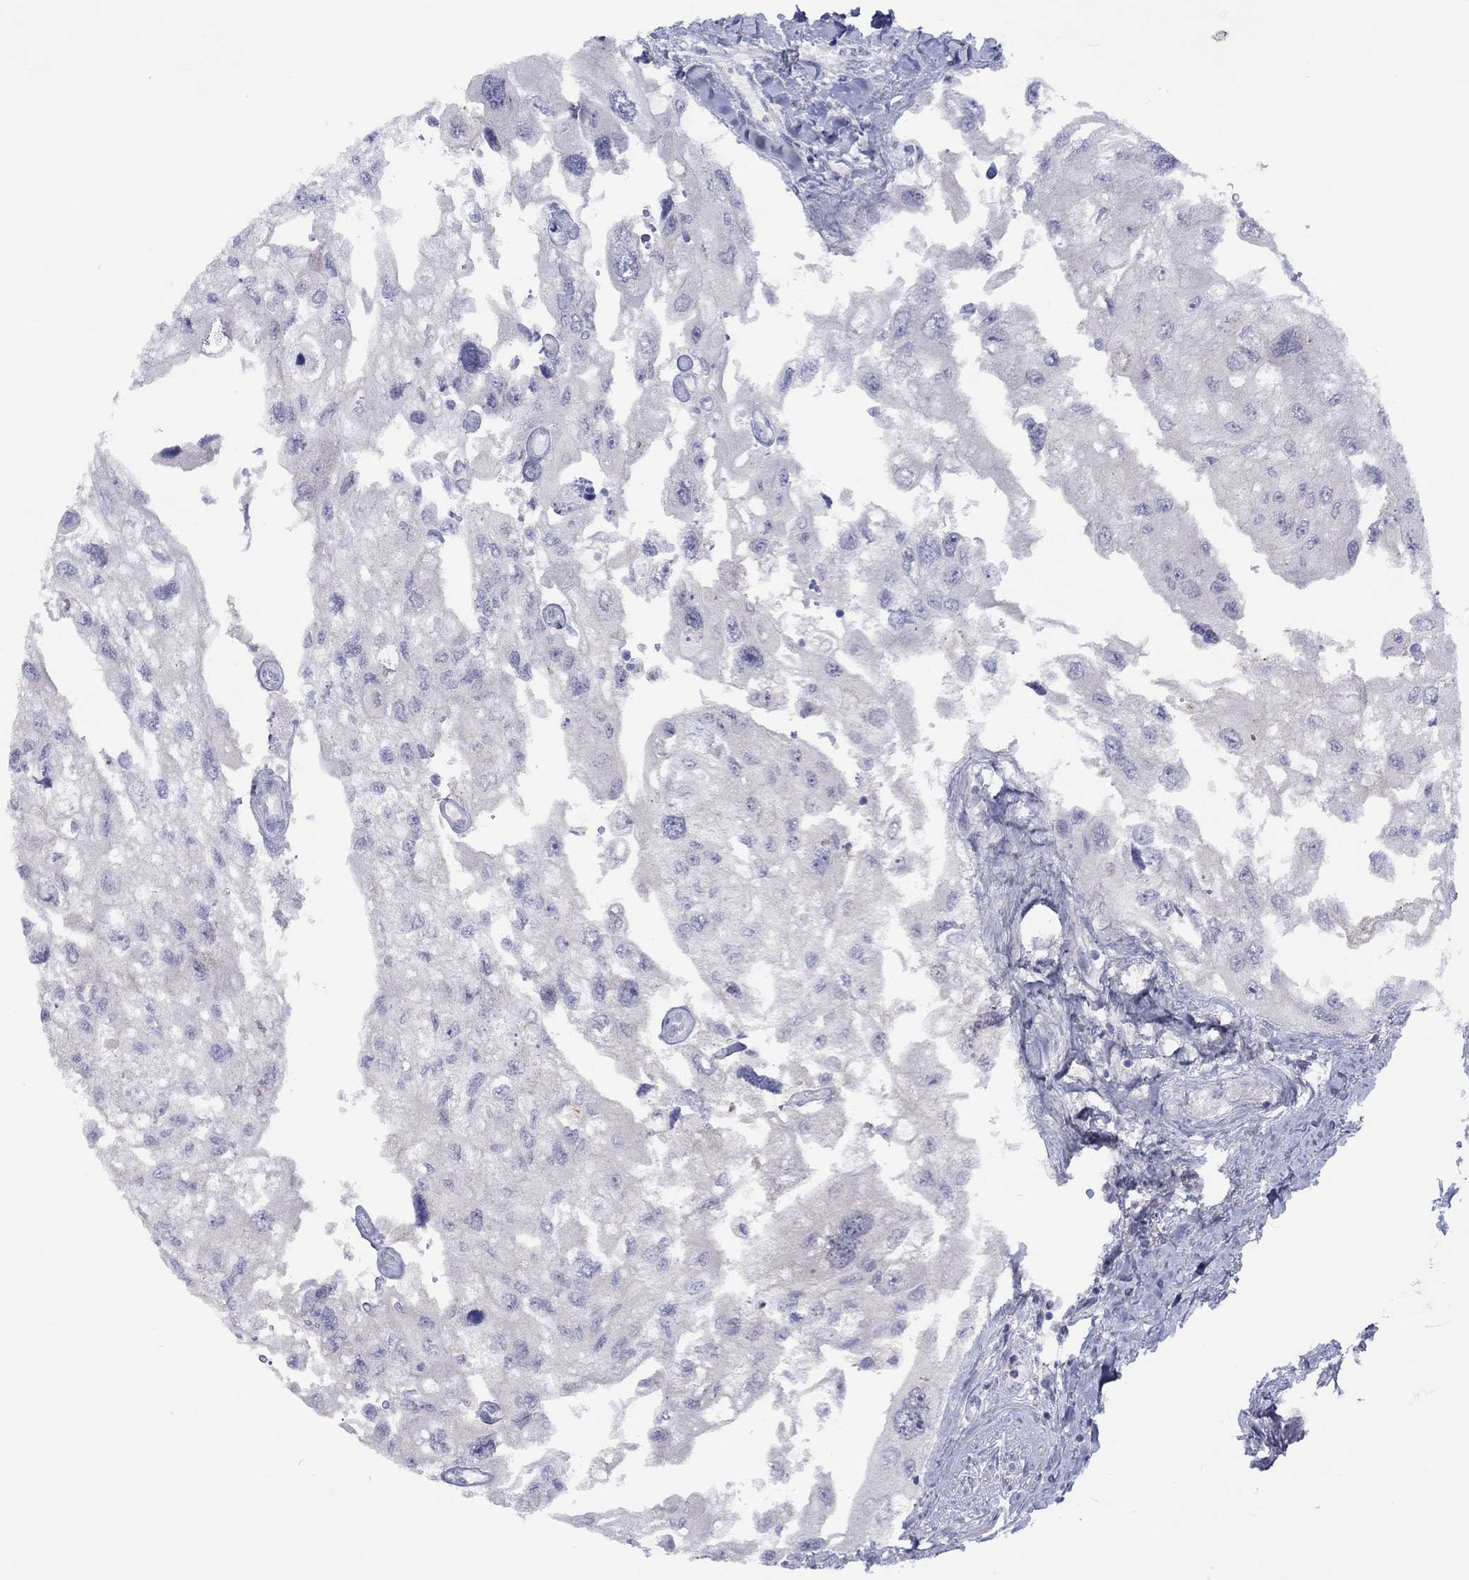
{"staining": {"intensity": "negative", "quantity": "none", "location": "none"}, "tissue": "urothelial cancer", "cell_type": "Tumor cells", "image_type": "cancer", "snomed": [{"axis": "morphology", "description": "Urothelial carcinoma, High grade"}, {"axis": "topography", "description": "Urinary bladder"}], "caption": "IHC photomicrograph of human urothelial cancer stained for a protein (brown), which demonstrates no positivity in tumor cells.", "gene": "CYP2B6", "patient": {"sex": "male", "age": 59}}